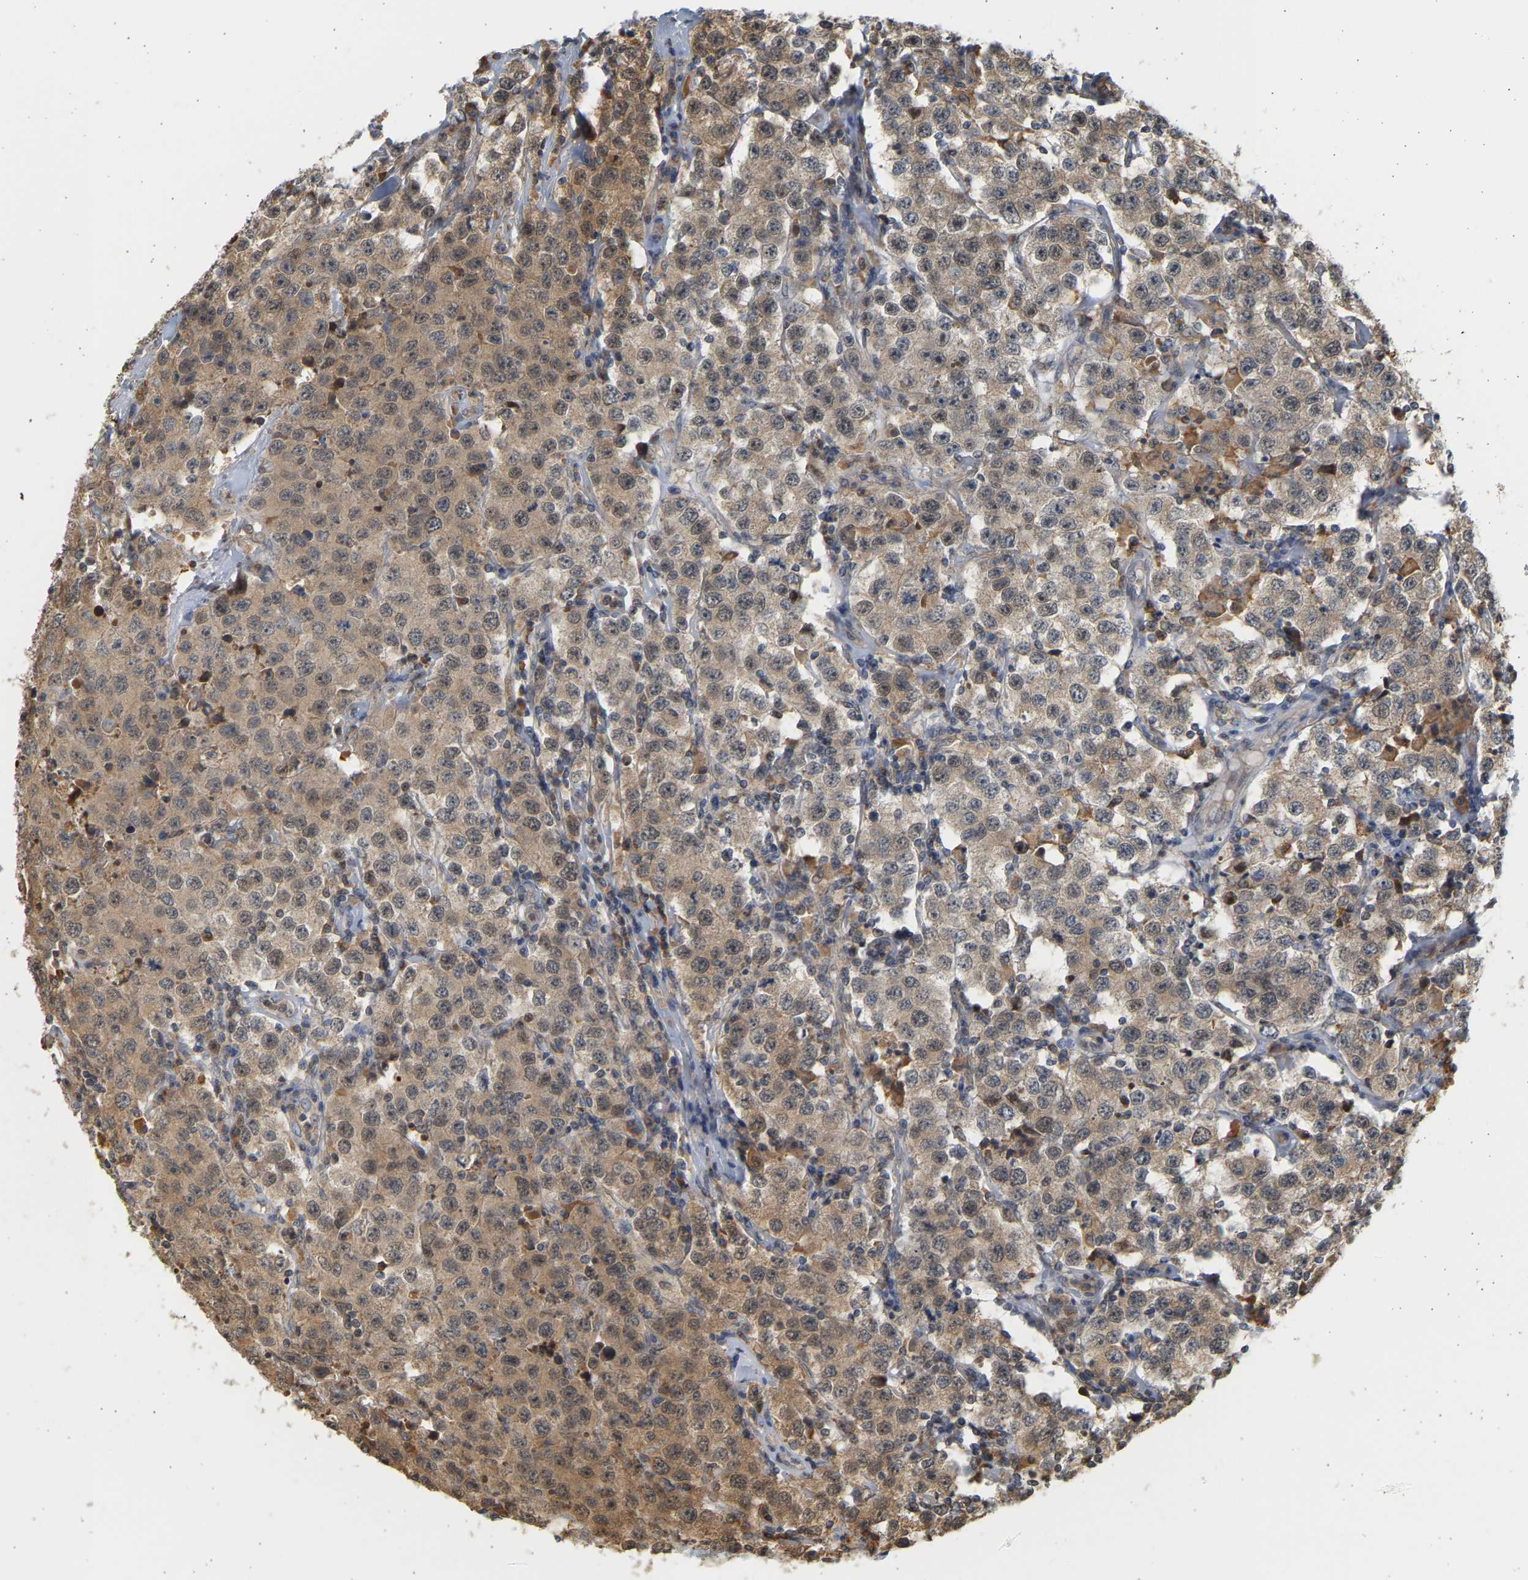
{"staining": {"intensity": "moderate", "quantity": ">75%", "location": "cytoplasmic/membranous,nuclear"}, "tissue": "testis cancer", "cell_type": "Tumor cells", "image_type": "cancer", "snomed": [{"axis": "morphology", "description": "Seminoma, NOS"}, {"axis": "topography", "description": "Testis"}], "caption": "Testis seminoma was stained to show a protein in brown. There is medium levels of moderate cytoplasmic/membranous and nuclear expression in about >75% of tumor cells.", "gene": "B4GALT6", "patient": {"sex": "male", "age": 52}}